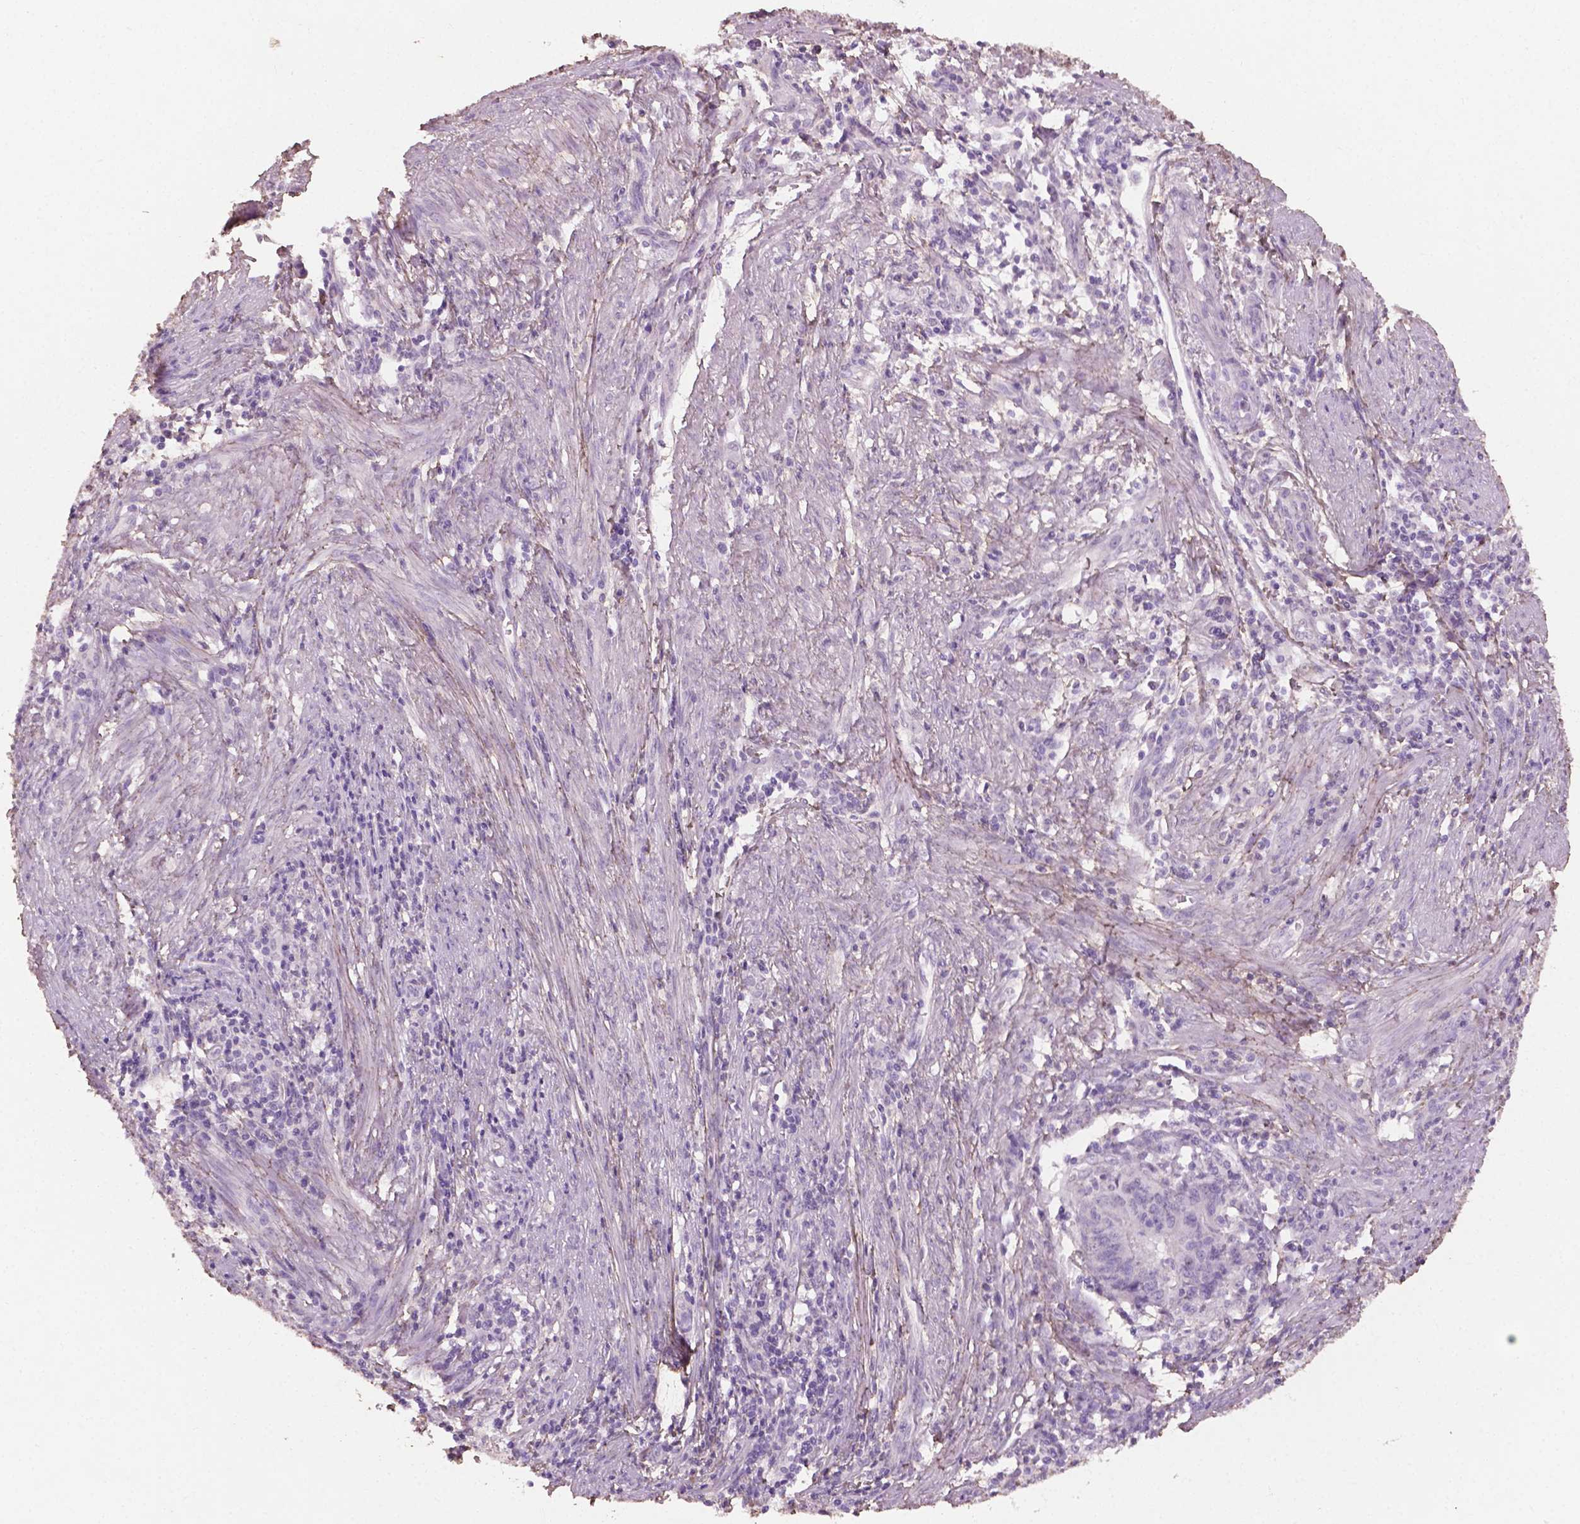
{"staining": {"intensity": "negative", "quantity": "none", "location": "none"}, "tissue": "endometrial cancer", "cell_type": "Tumor cells", "image_type": "cancer", "snomed": [{"axis": "morphology", "description": "Adenocarcinoma, NOS"}, {"axis": "topography", "description": "Endometrium"}], "caption": "Immunohistochemistry histopathology image of neoplastic tissue: human adenocarcinoma (endometrial) stained with DAB (3,3'-diaminobenzidine) displays no significant protein staining in tumor cells. (Immunohistochemistry, brightfield microscopy, high magnification).", "gene": "DLG2", "patient": {"sex": "female", "age": 59}}